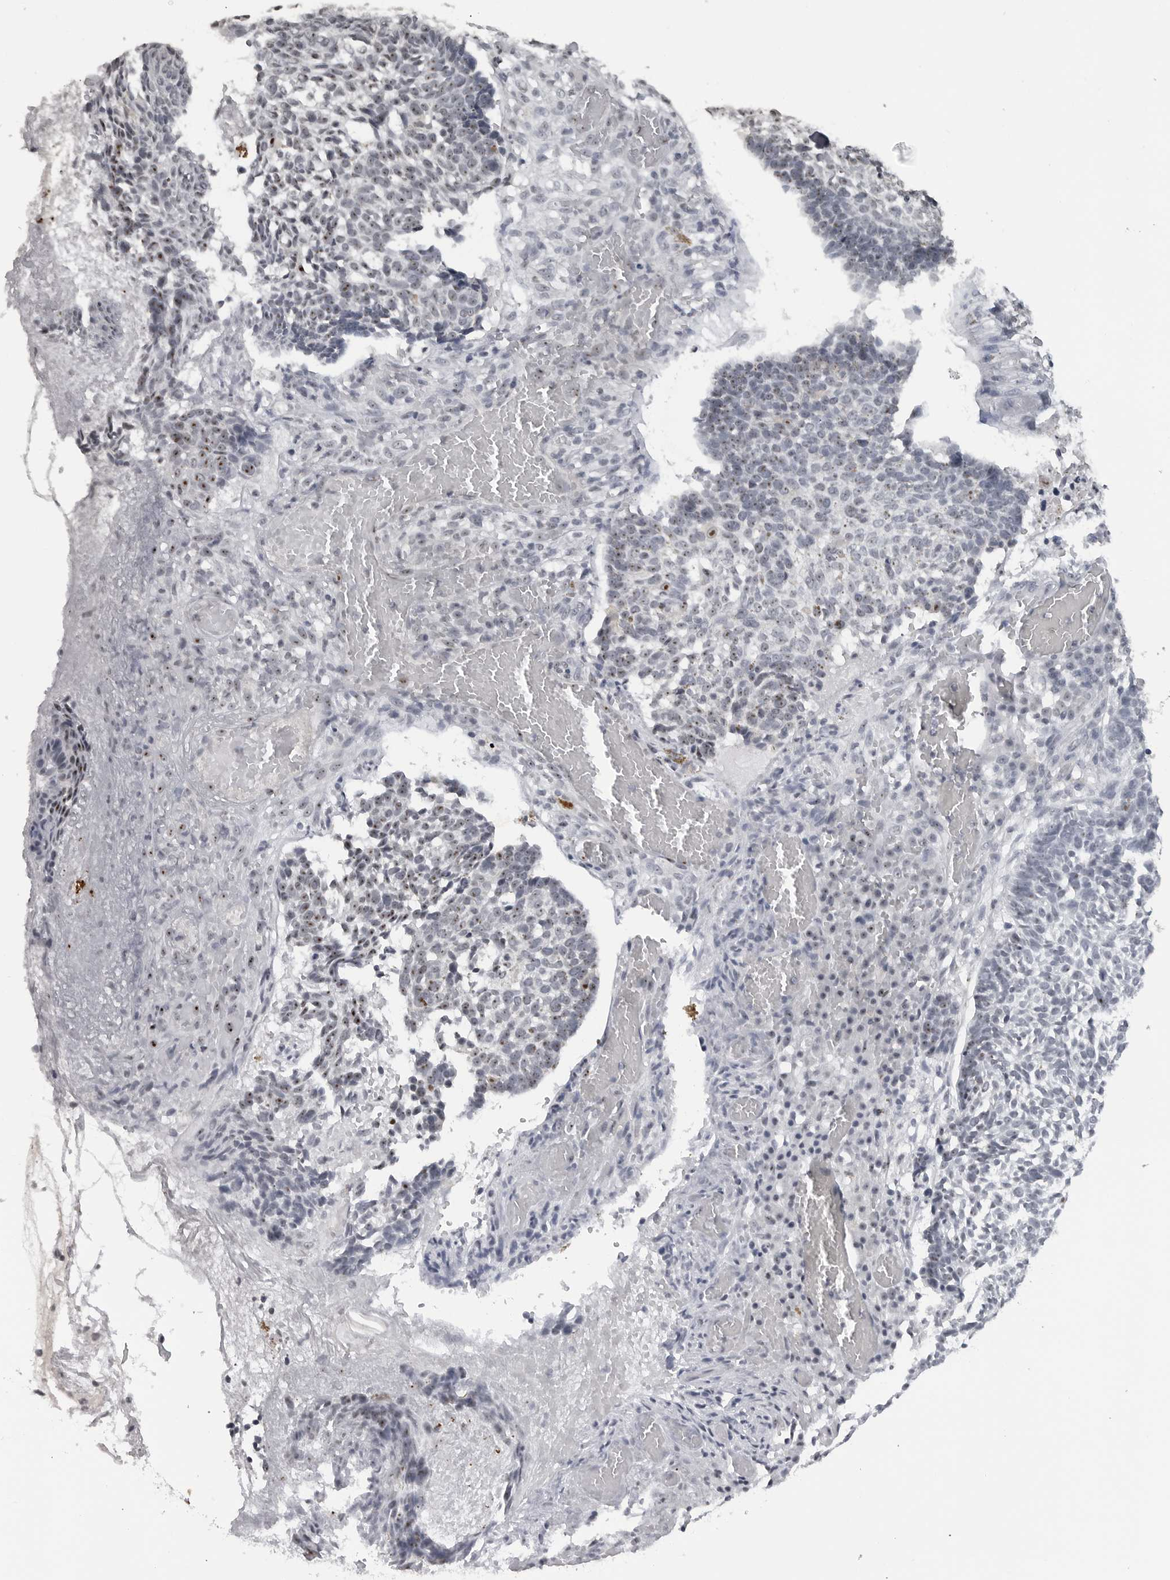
{"staining": {"intensity": "moderate", "quantity": "<25%", "location": "nuclear"}, "tissue": "skin cancer", "cell_type": "Tumor cells", "image_type": "cancer", "snomed": [{"axis": "morphology", "description": "Basal cell carcinoma"}, {"axis": "topography", "description": "Skin"}], "caption": "Immunohistochemistry of skin cancer (basal cell carcinoma) reveals low levels of moderate nuclear staining in approximately <25% of tumor cells. (DAB (3,3'-diaminobenzidine) IHC with brightfield microscopy, high magnification).", "gene": "DDX54", "patient": {"sex": "male", "age": 85}}